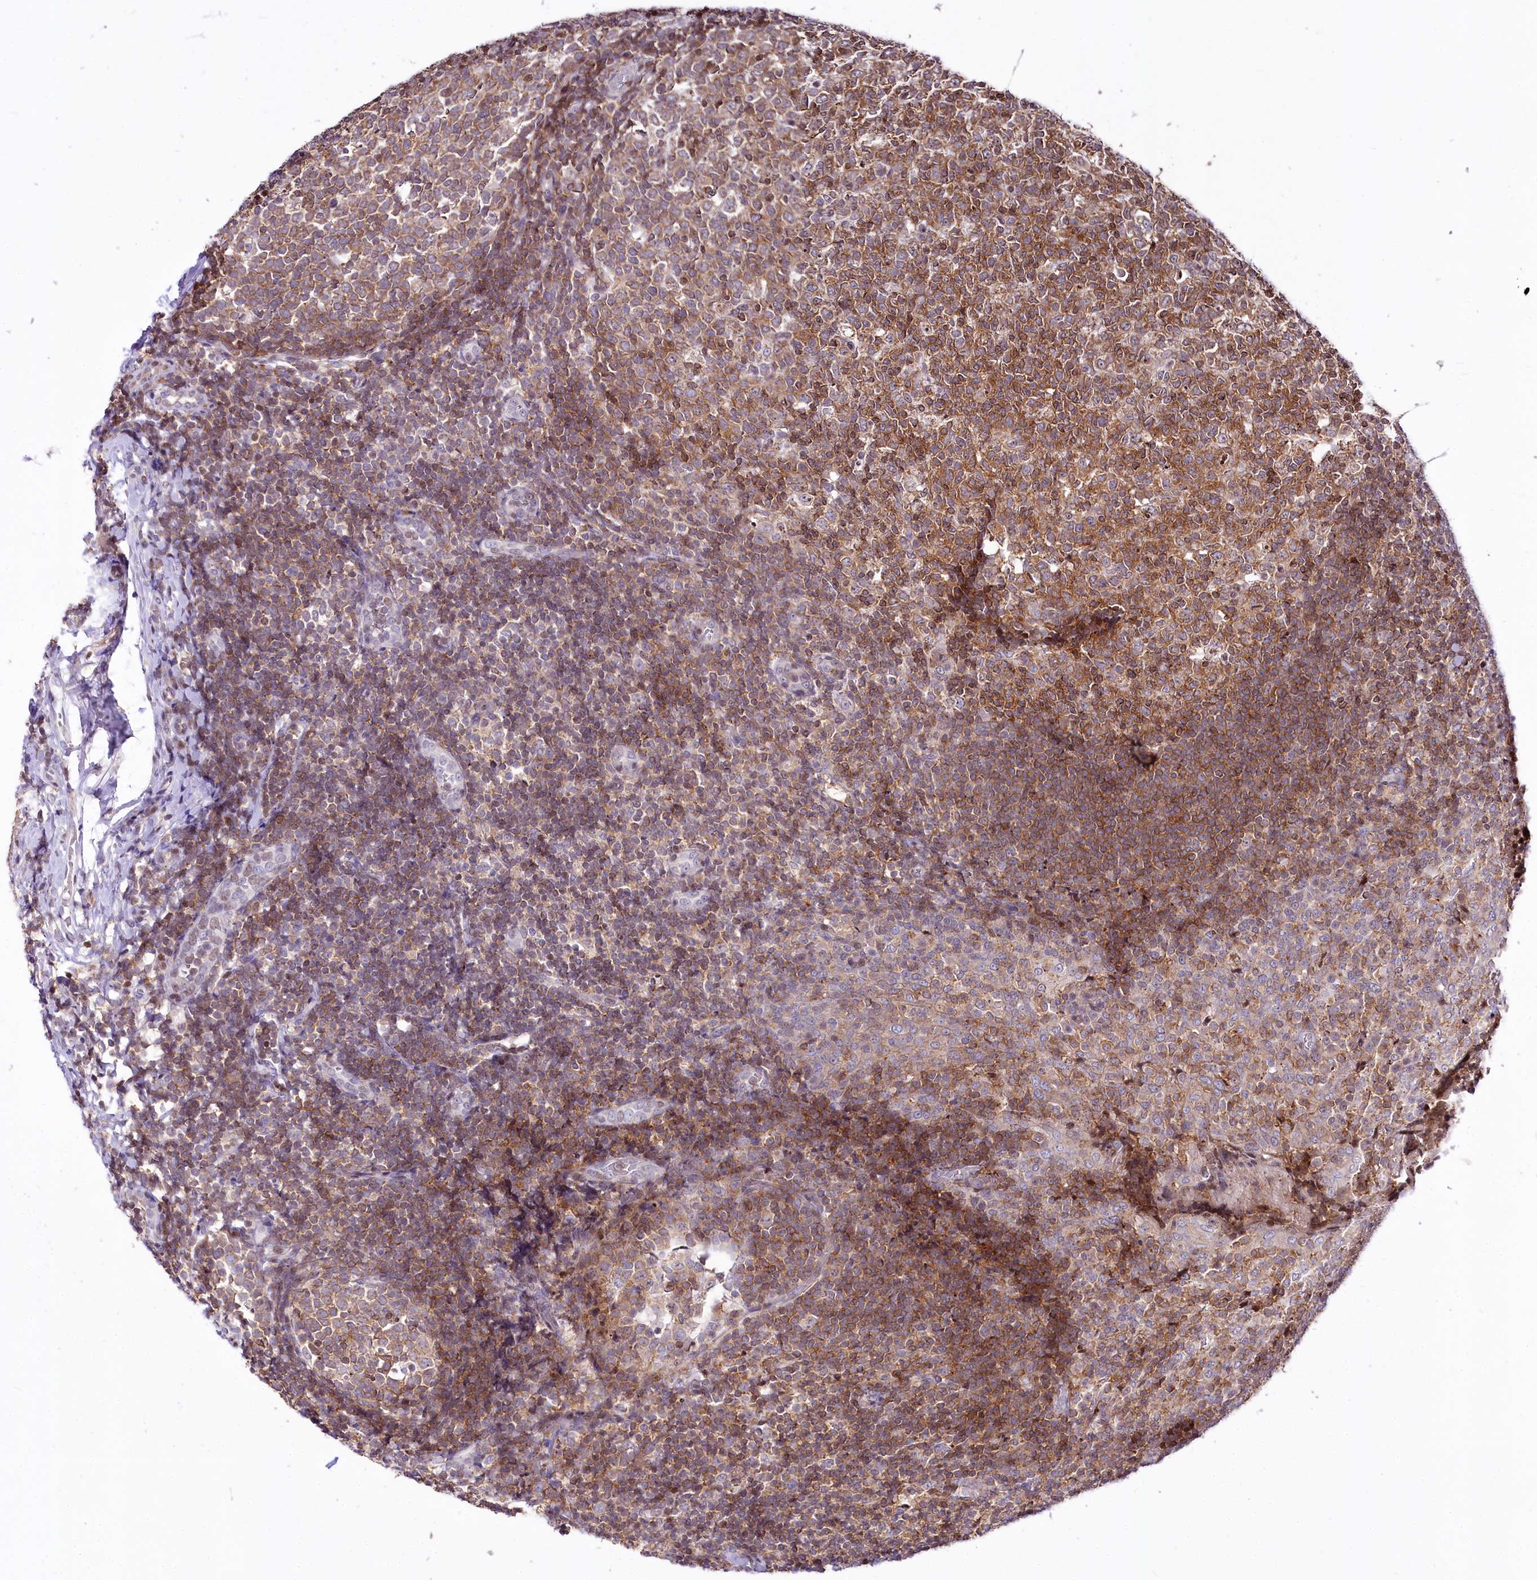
{"staining": {"intensity": "moderate", "quantity": ">75%", "location": "cytoplasmic/membranous"}, "tissue": "tonsil", "cell_type": "Germinal center cells", "image_type": "normal", "snomed": [{"axis": "morphology", "description": "Normal tissue, NOS"}, {"axis": "topography", "description": "Tonsil"}], "caption": "Immunohistochemistry (DAB (3,3'-diaminobenzidine)) staining of normal human tonsil shows moderate cytoplasmic/membranous protein positivity in approximately >75% of germinal center cells. Using DAB (3,3'-diaminobenzidine) (brown) and hematoxylin (blue) stains, captured at high magnification using brightfield microscopy.", "gene": "ZFYVE27", "patient": {"sex": "female", "age": 19}}